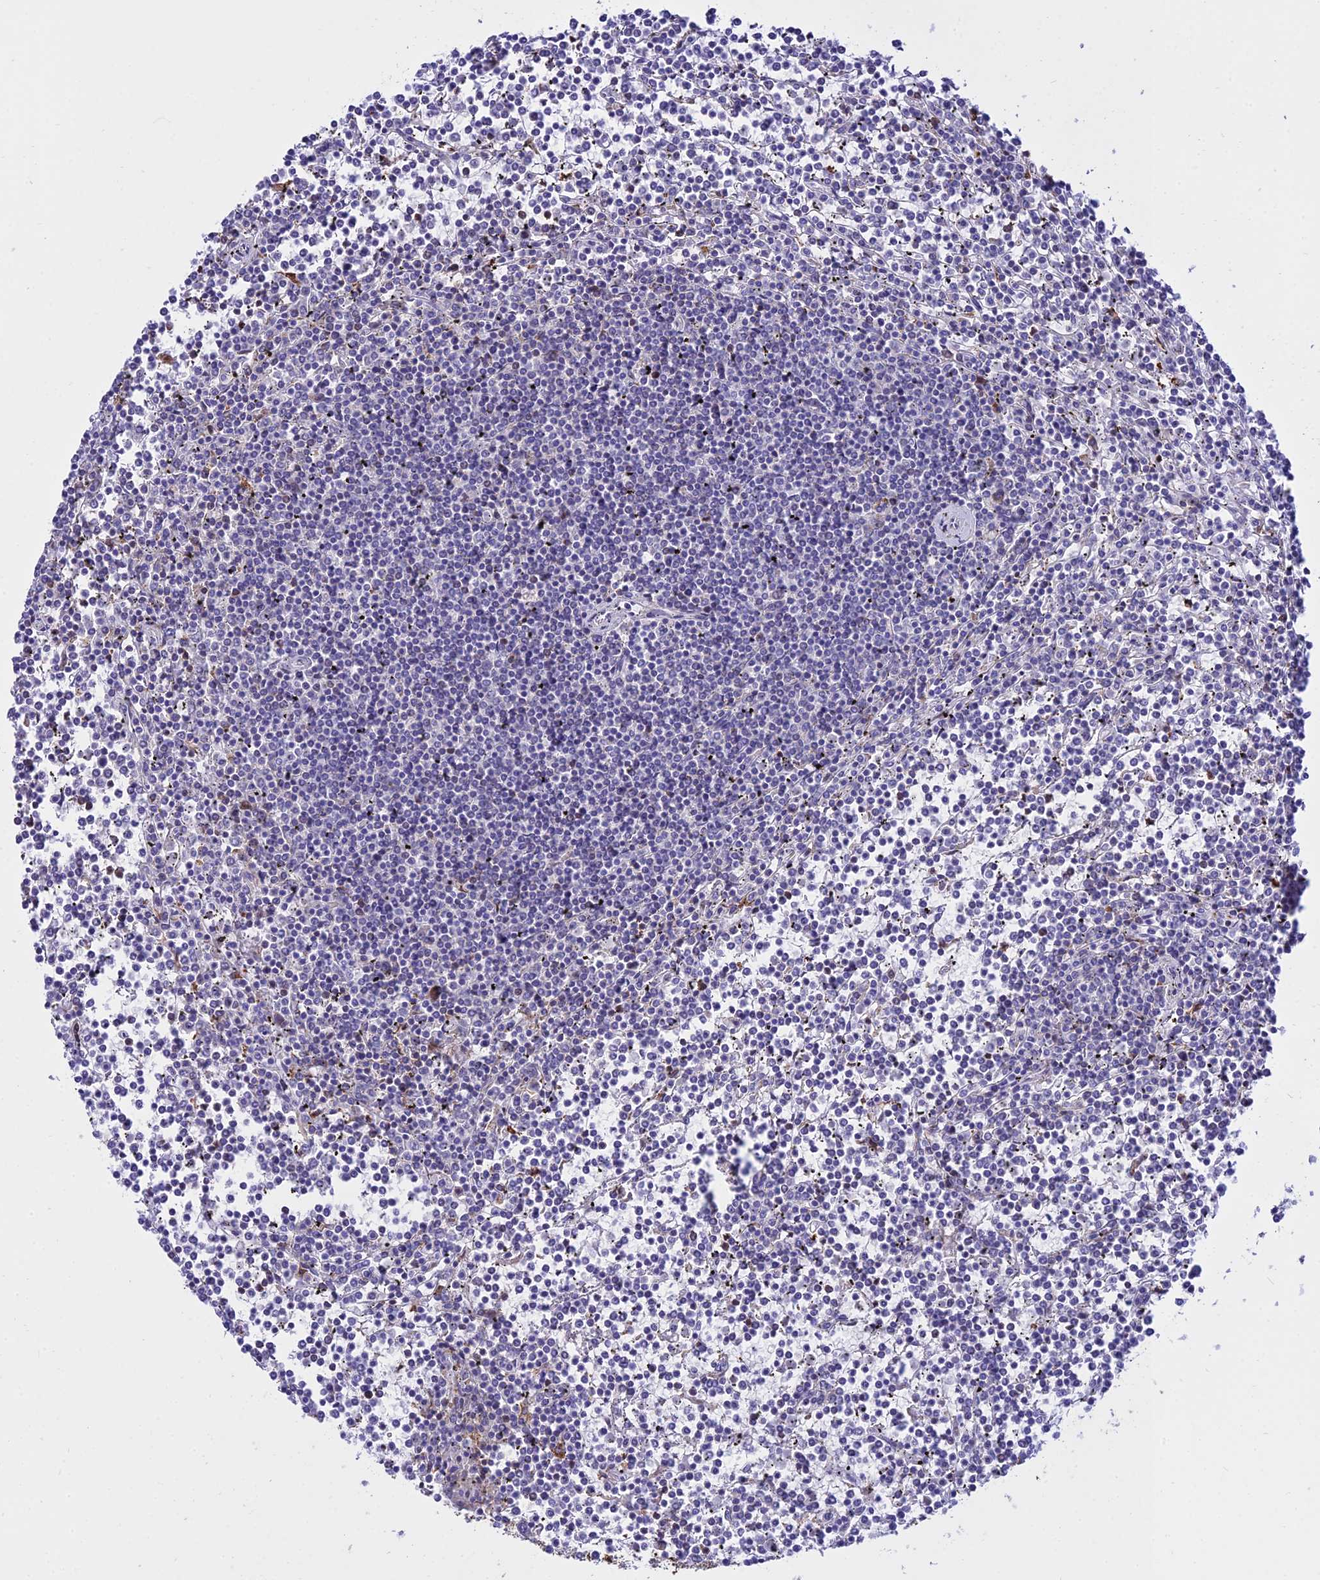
{"staining": {"intensity": "negative", "quantity": "none", "location": "none"}, "tissue": "lymphoma", "cell_type": "Tumor cells", "image_type": "cancer", "snomed": [{"axis": "morphology", "description": "Malignant lymphoma, non-Hodgkin's type, Low grade"}, {"axis": "topography", "description": "Spleen"}], "caption": "High magnification brightfield microscopy of lymphoma stained with DAB (3,3'-diaminobenzidine) (brown) and counterstained with hematoxylin (blue): tumor cells show no significant positivity.", "gene": "DLX1", "patient": {"sex": "female", "age": 19}}